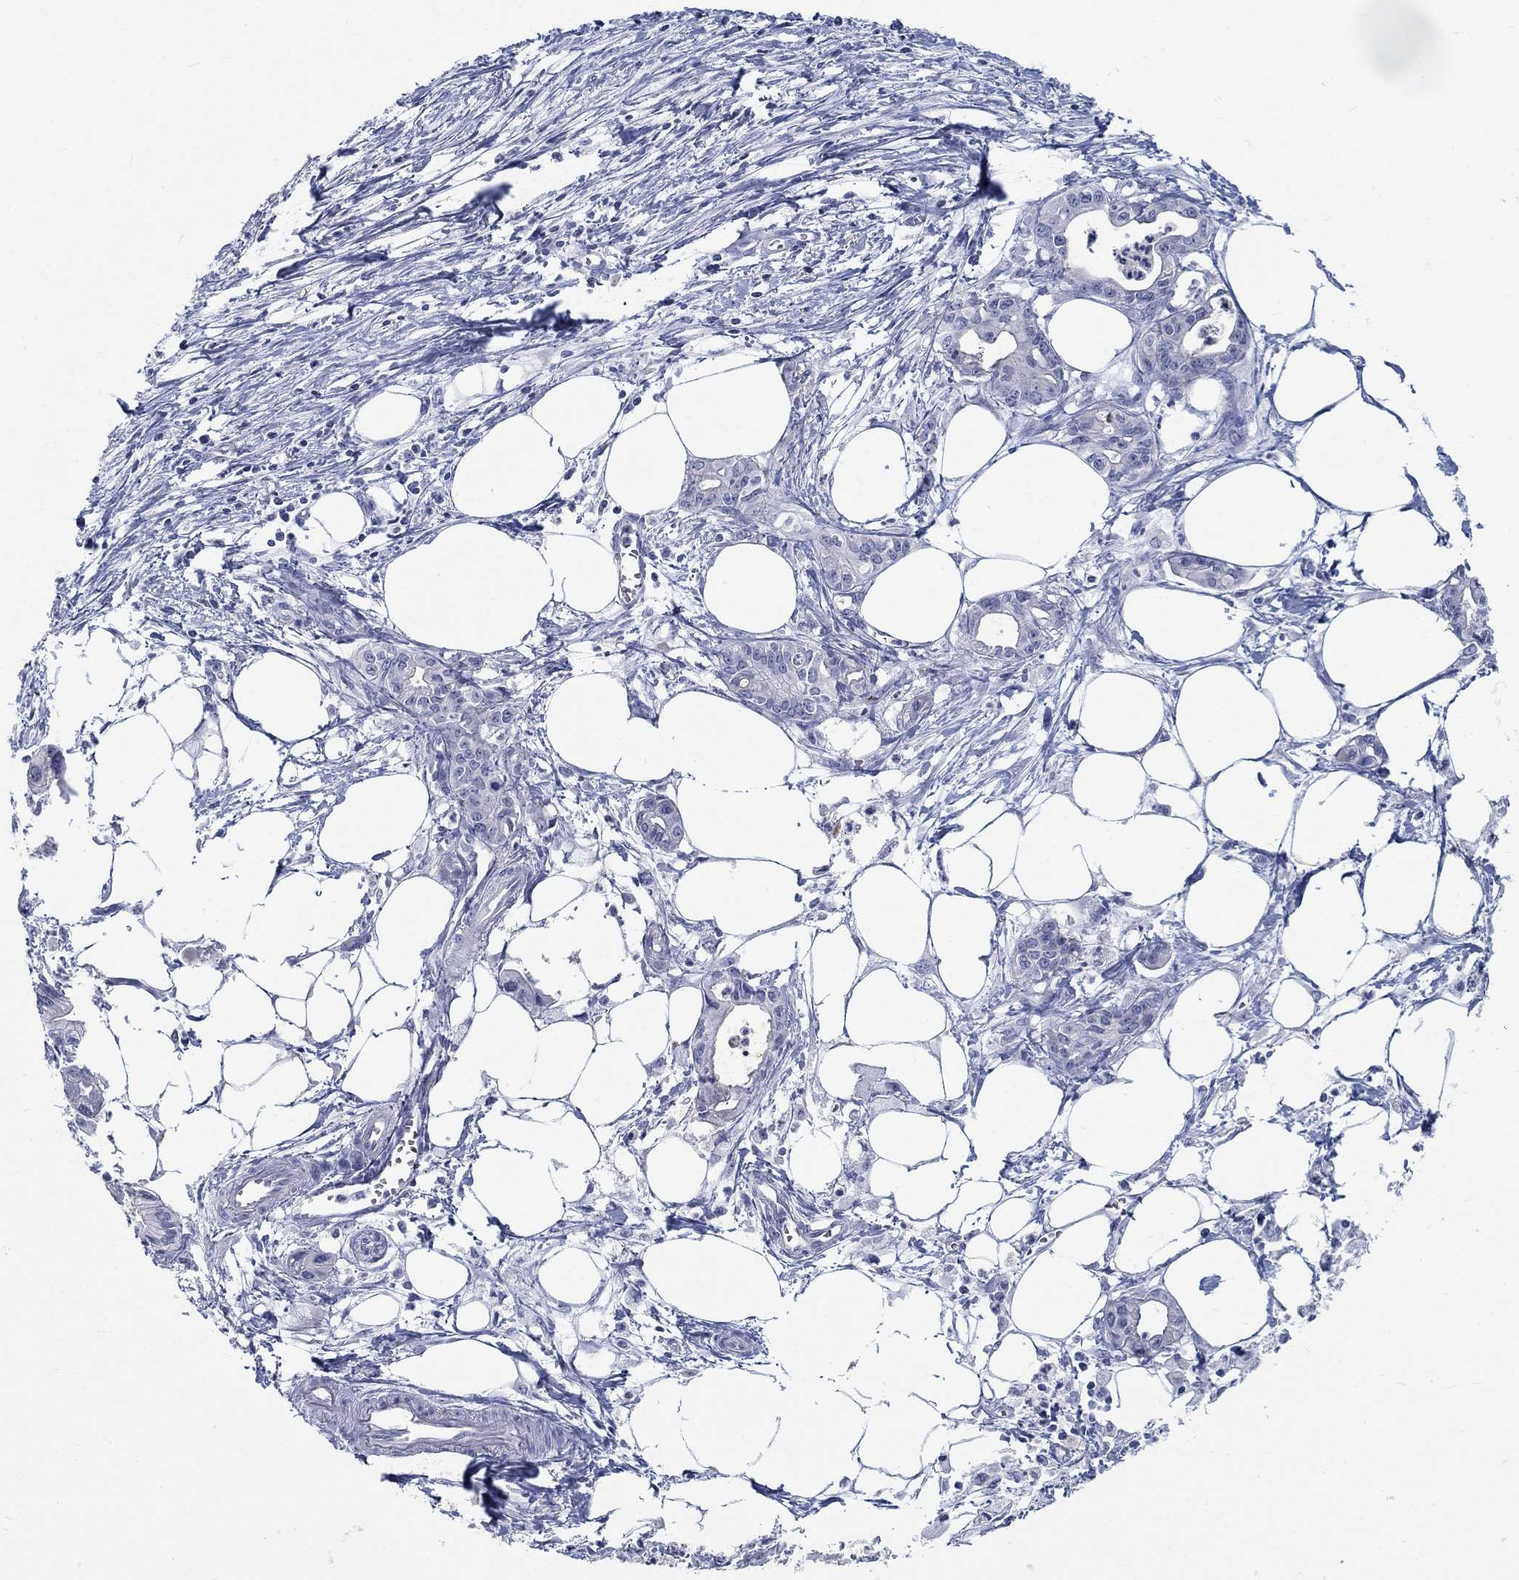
{"staining": {"intensity": "negative", "quantity": "none", "location": "none"}, "tissue": "pancreatic cancer", "cell_type": "Tumor cells", "image_type": "cancer", "snomed": [{"axis": "morphology", "description": "Adenocarcinoma, NOS"}, {"axis": "topography", "description": "Pancreas"}], "caption": "DAB immunohistochemical staining of pancreatic cancer shows no significant positivity in tumor cells.", "gene": "SMIM18", "patient": {"sex": "male", "age": 71}}